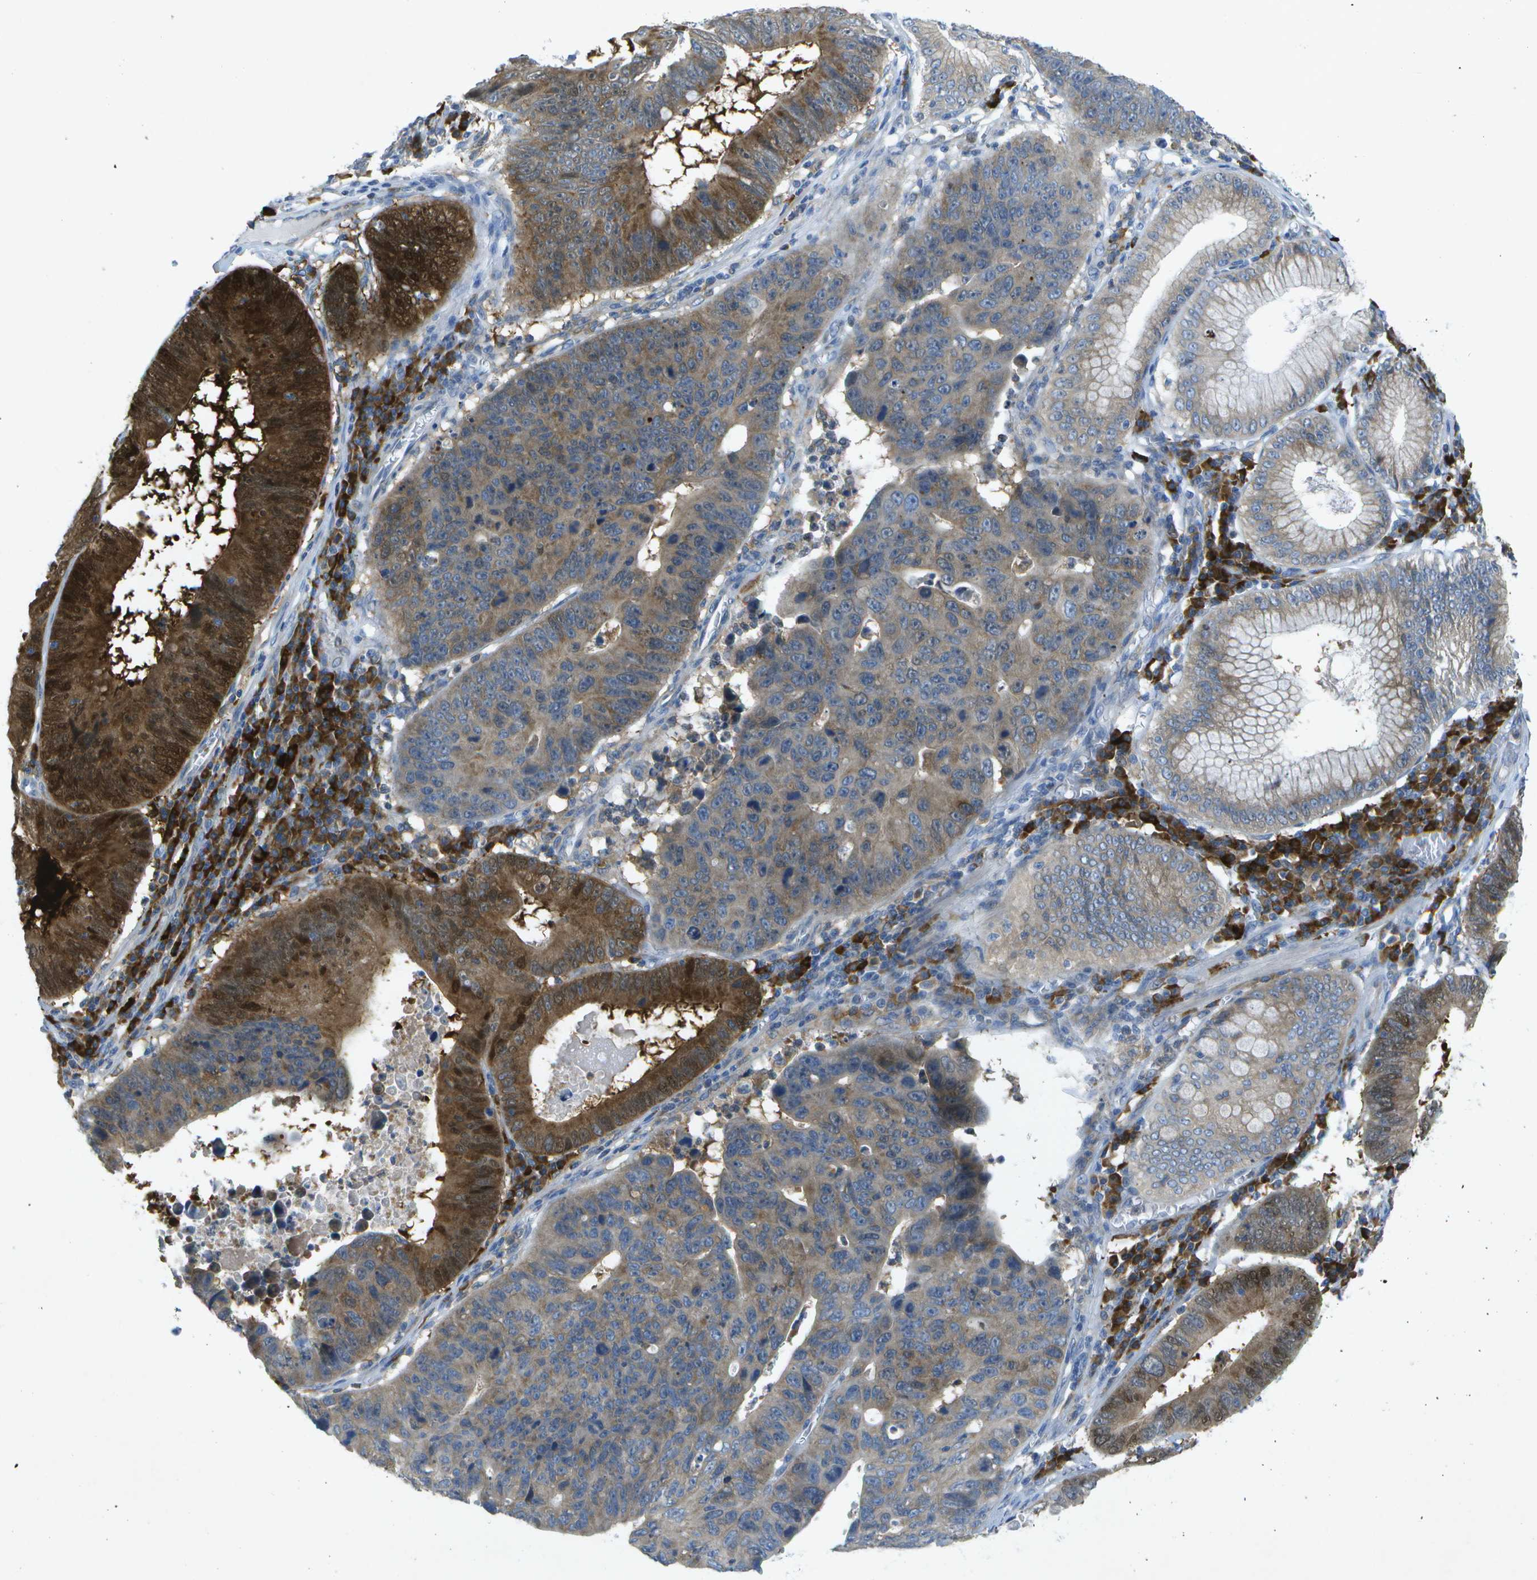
{"staining": {"intensity": "strong", "quantity": ">75%", "location": "cytoplasmic/membranous"}, "tissue": "stomach cancer", "cell_type": "Tumor cells", "image_type": "cancer", "snomed": [{"axis": "morphology", "description": "Adenocarcinoma, NOS"}, {"axis": "topography", "description": "Stomach"}], "caption": "The image displays immunohistochemical staining of adenocarcinoma (stomach). There is strong cytoplasmic/membranous staining is present in about >75% of tumor cells.", "gene": "WNK2", "patient": {"sex": "male", "age": 59}}